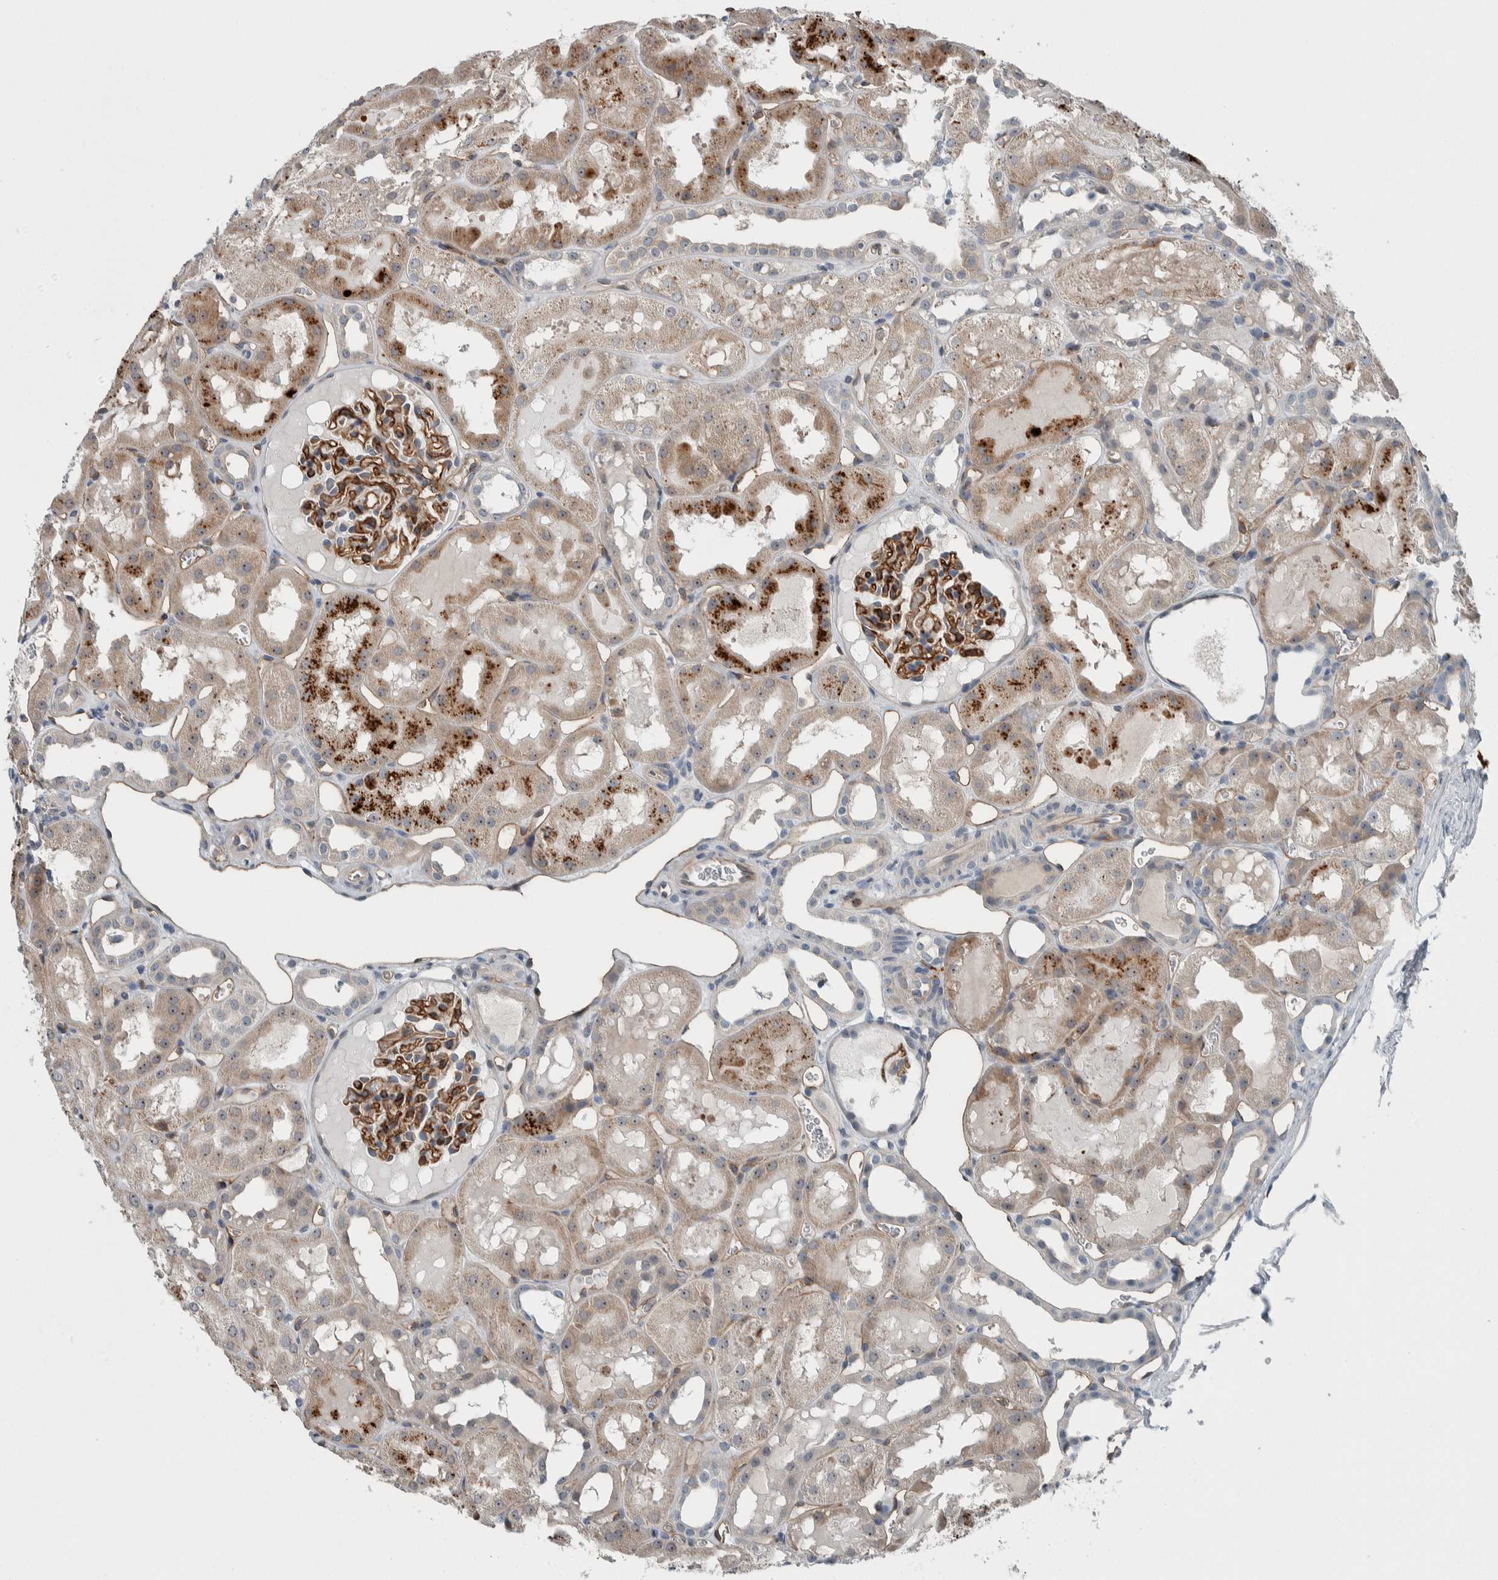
{"staining": {"intensity": "strong", "quantity": ">75%", "location": "cytoplasmic/membranous"}, "tissue": "kidney", "cell_type": "Cells in glomeruli", "image_type": "normal", "snomed": [{"axis": "morphology", "description": "Normal tissue, NOS"}, {"axis": "topography", "description": "Kidney"}, {"axis": "topography", "description": "Urinary bladder"}], "caption": "Immunohistochemical staining of benign human kidney reveals strong cytoplasmic/membranous protein staining in approximately >75% of cells in glomeruli.", "gene": "USP25", "patient": {"sex": "male", "age": 16}}